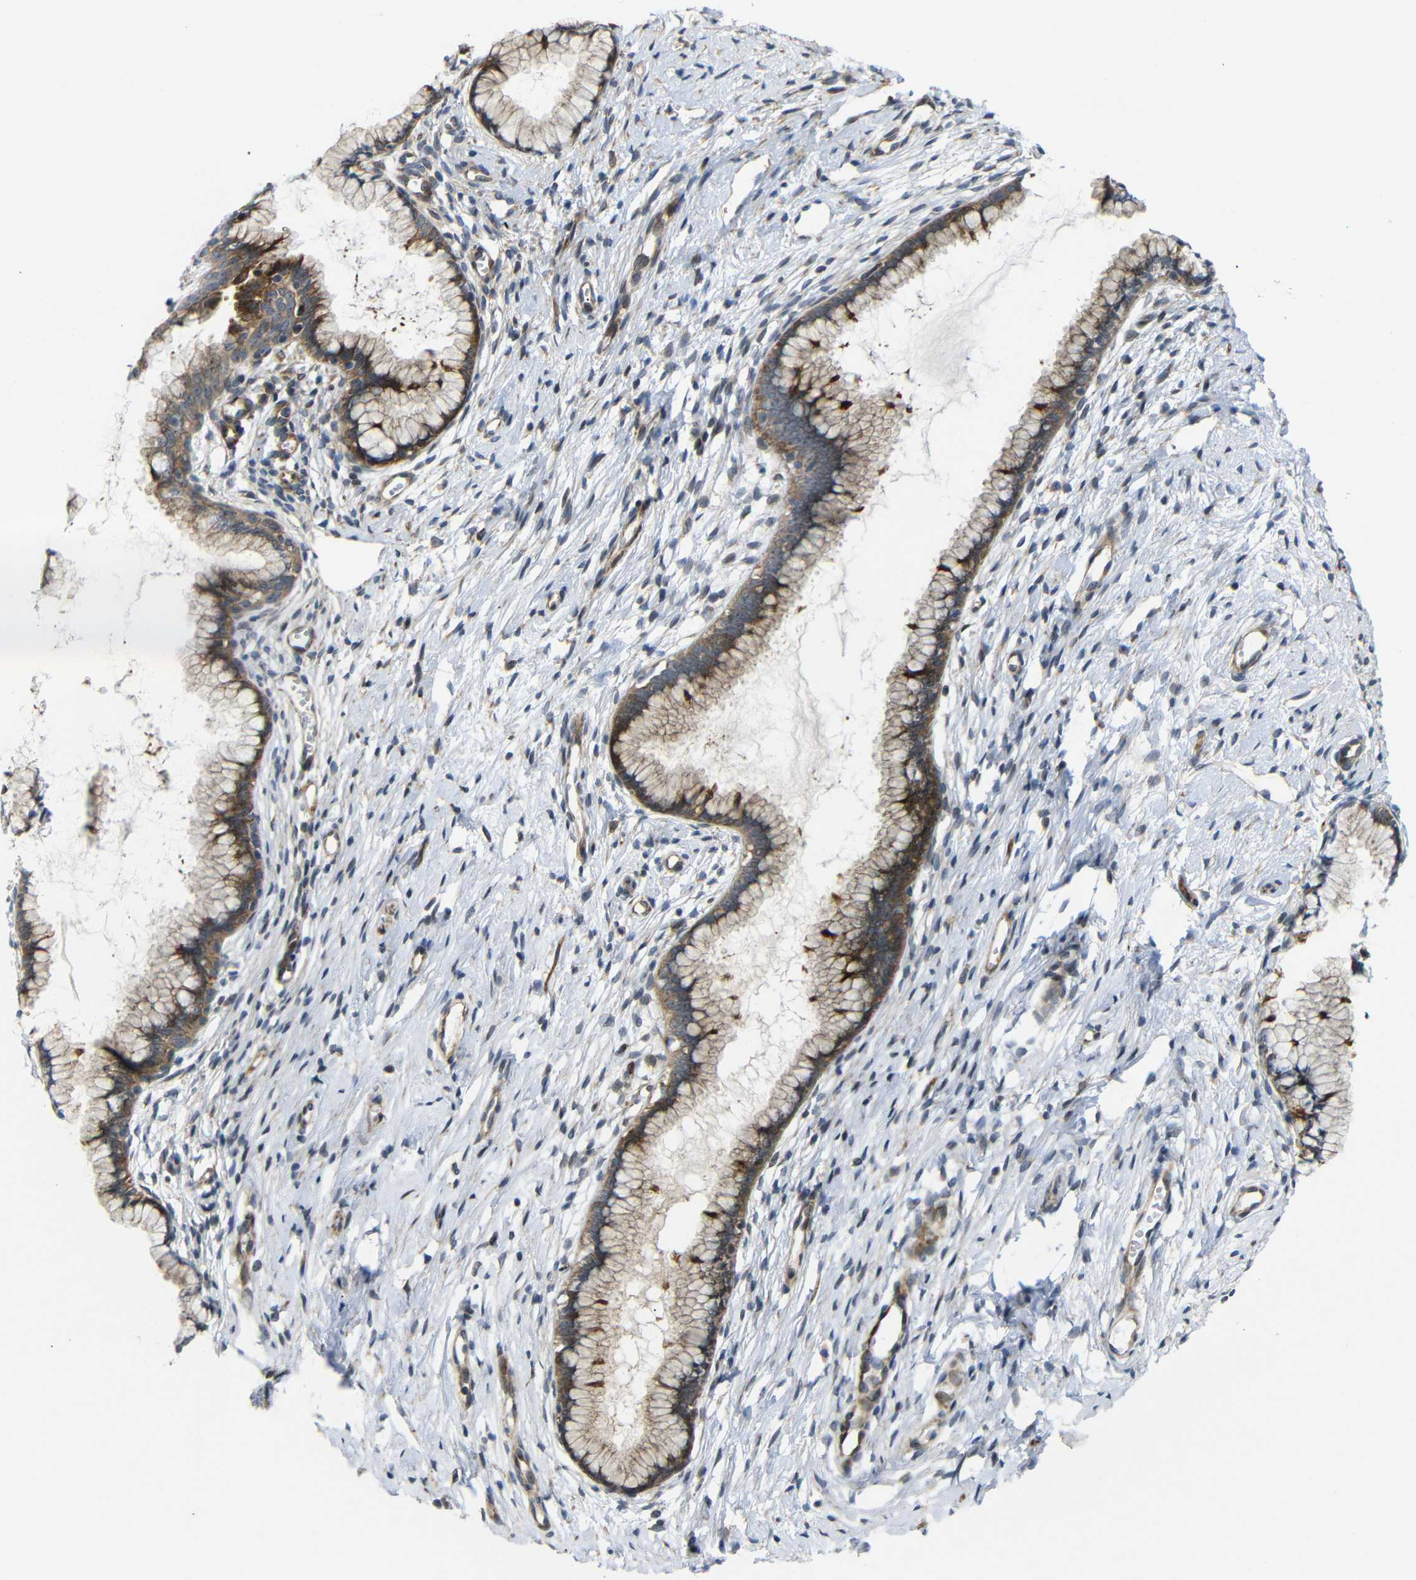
{"staining": {"intensity": "weak", "quantity": ">75%", "location": "cytoplasmic/membranous"}, "tissue": "cervix", "cell_type": "Glandular cells", "image_type": "normal", "snomed": [{"axis": "morphology", "description": "Normal tissue, NOS"}, {"axis": "topography", "description": "Cervix"}], "caption": "This histopathology image shows IHC staining of normal human cervix, with low weak cytoplasmic/membranous expression in approximately >75% of glandular cells.", "gene": "P3H2", "patient": {"sex": "female", "age": 65}}